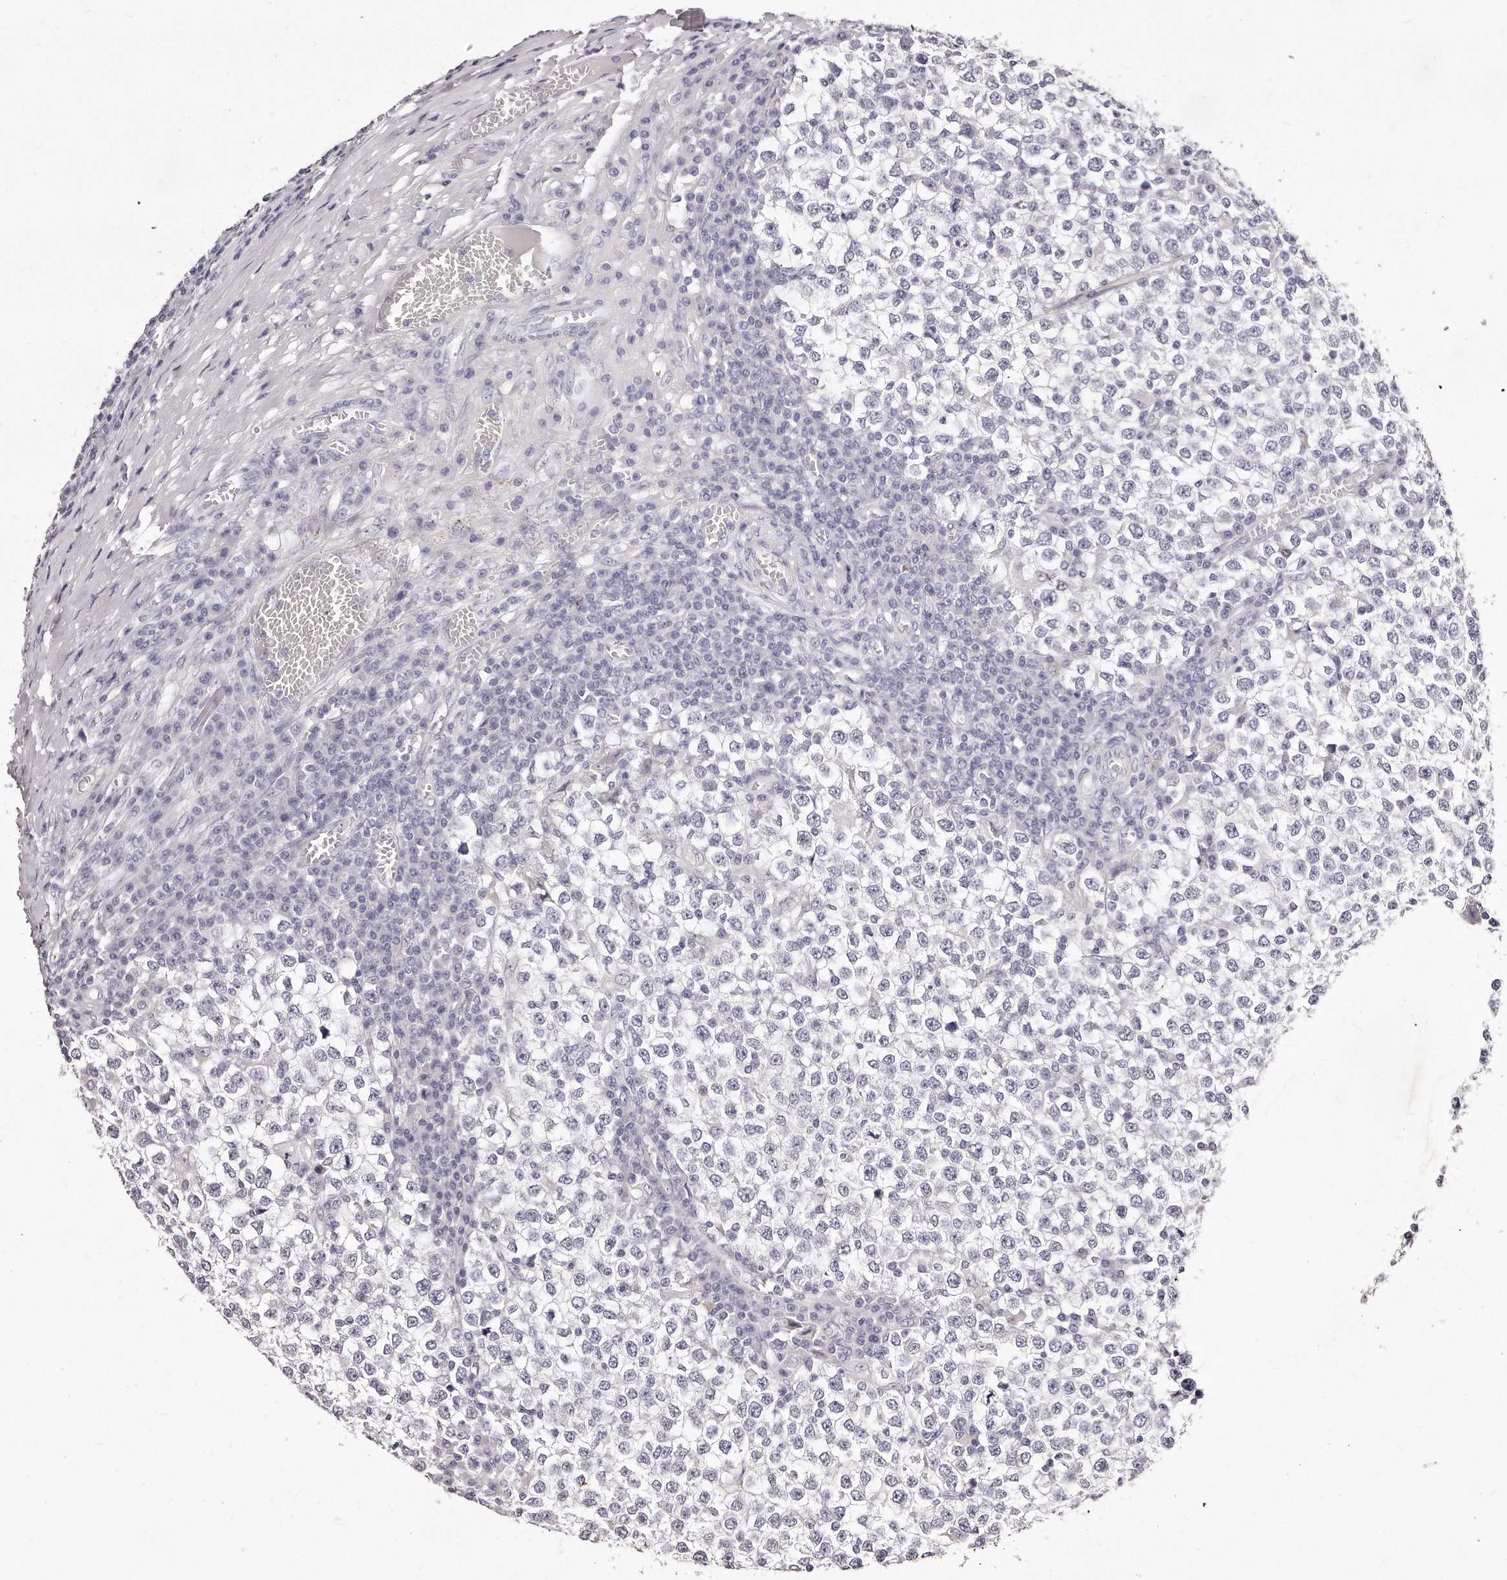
{"staining": {"intensity": "negative", "quantity": "none", "location": "none"}, "tissue": "testis cancer", "cell_type": "Tumor cells", "image_type": "cancer", "snomed": [{"axis": "morphology", "description": "Seminoma, NOS"}, {"axis": "topography", "description": "Testis"}], "caption": "High magnification brightfield microscopy of seminoma (testis) stained with DAB (brown) and counterstained with hematoxylin (blue): tumor cells show no significant expression.", "gene": "GDA", "patient": {"sex": "male", "age": 65}}